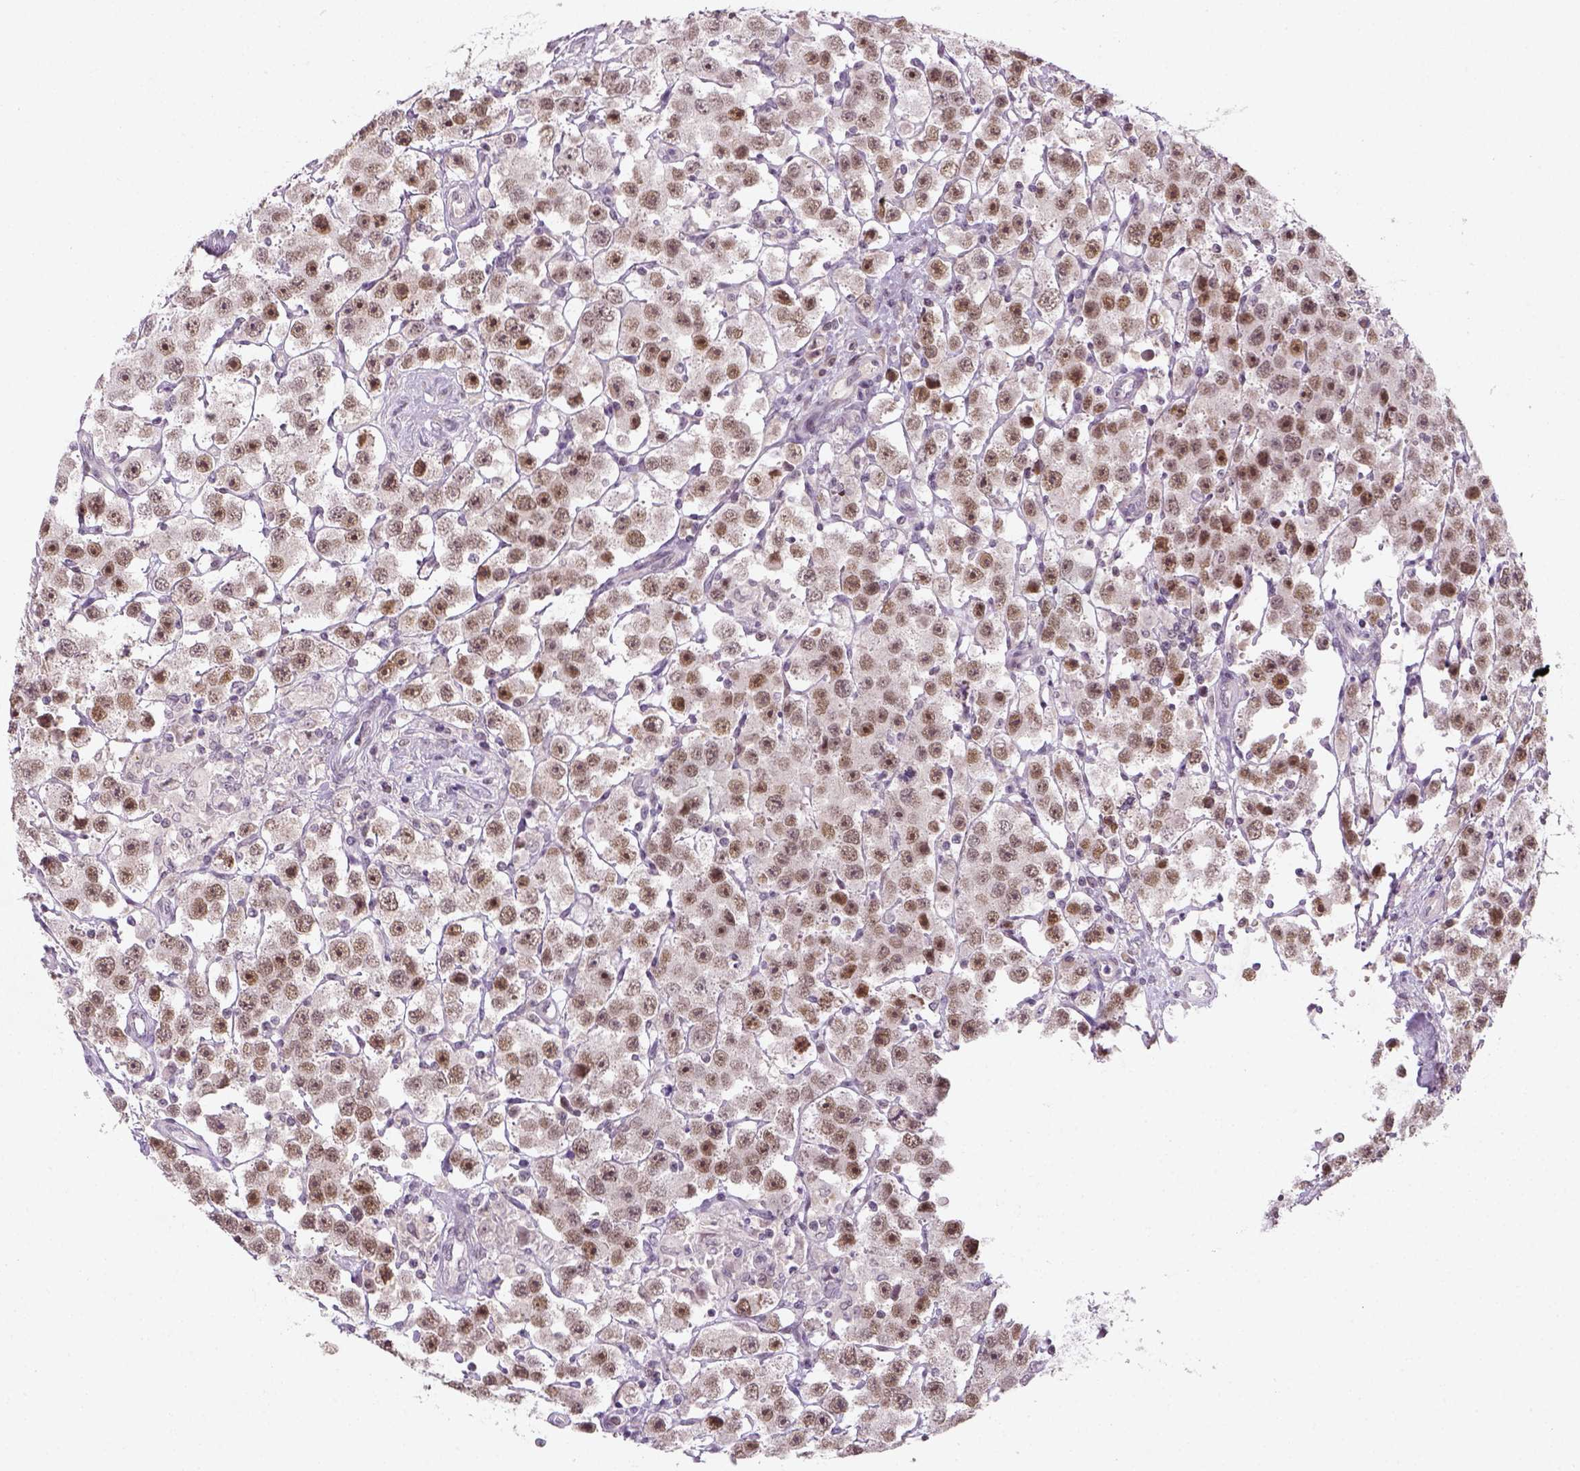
{"staining": {"intensity": "moderate", "quantity": ">75%", "location": "nuclear"}, "tissue": "testis cancer", "cell_type": "Tumor cells", "image_type": "cancer", "snomed": [{"axis": "morphology", "description": "Seminoma, NOS"}, {"axis": "topography", "description": "Testis"}], "caption": "Testis cancer stained for a protein (brown) shows moderate nuclear positive expression in about >75% of tumor cells.", "gene": "MAGEB3", "patient": {"sex": "male", "age": 45}}